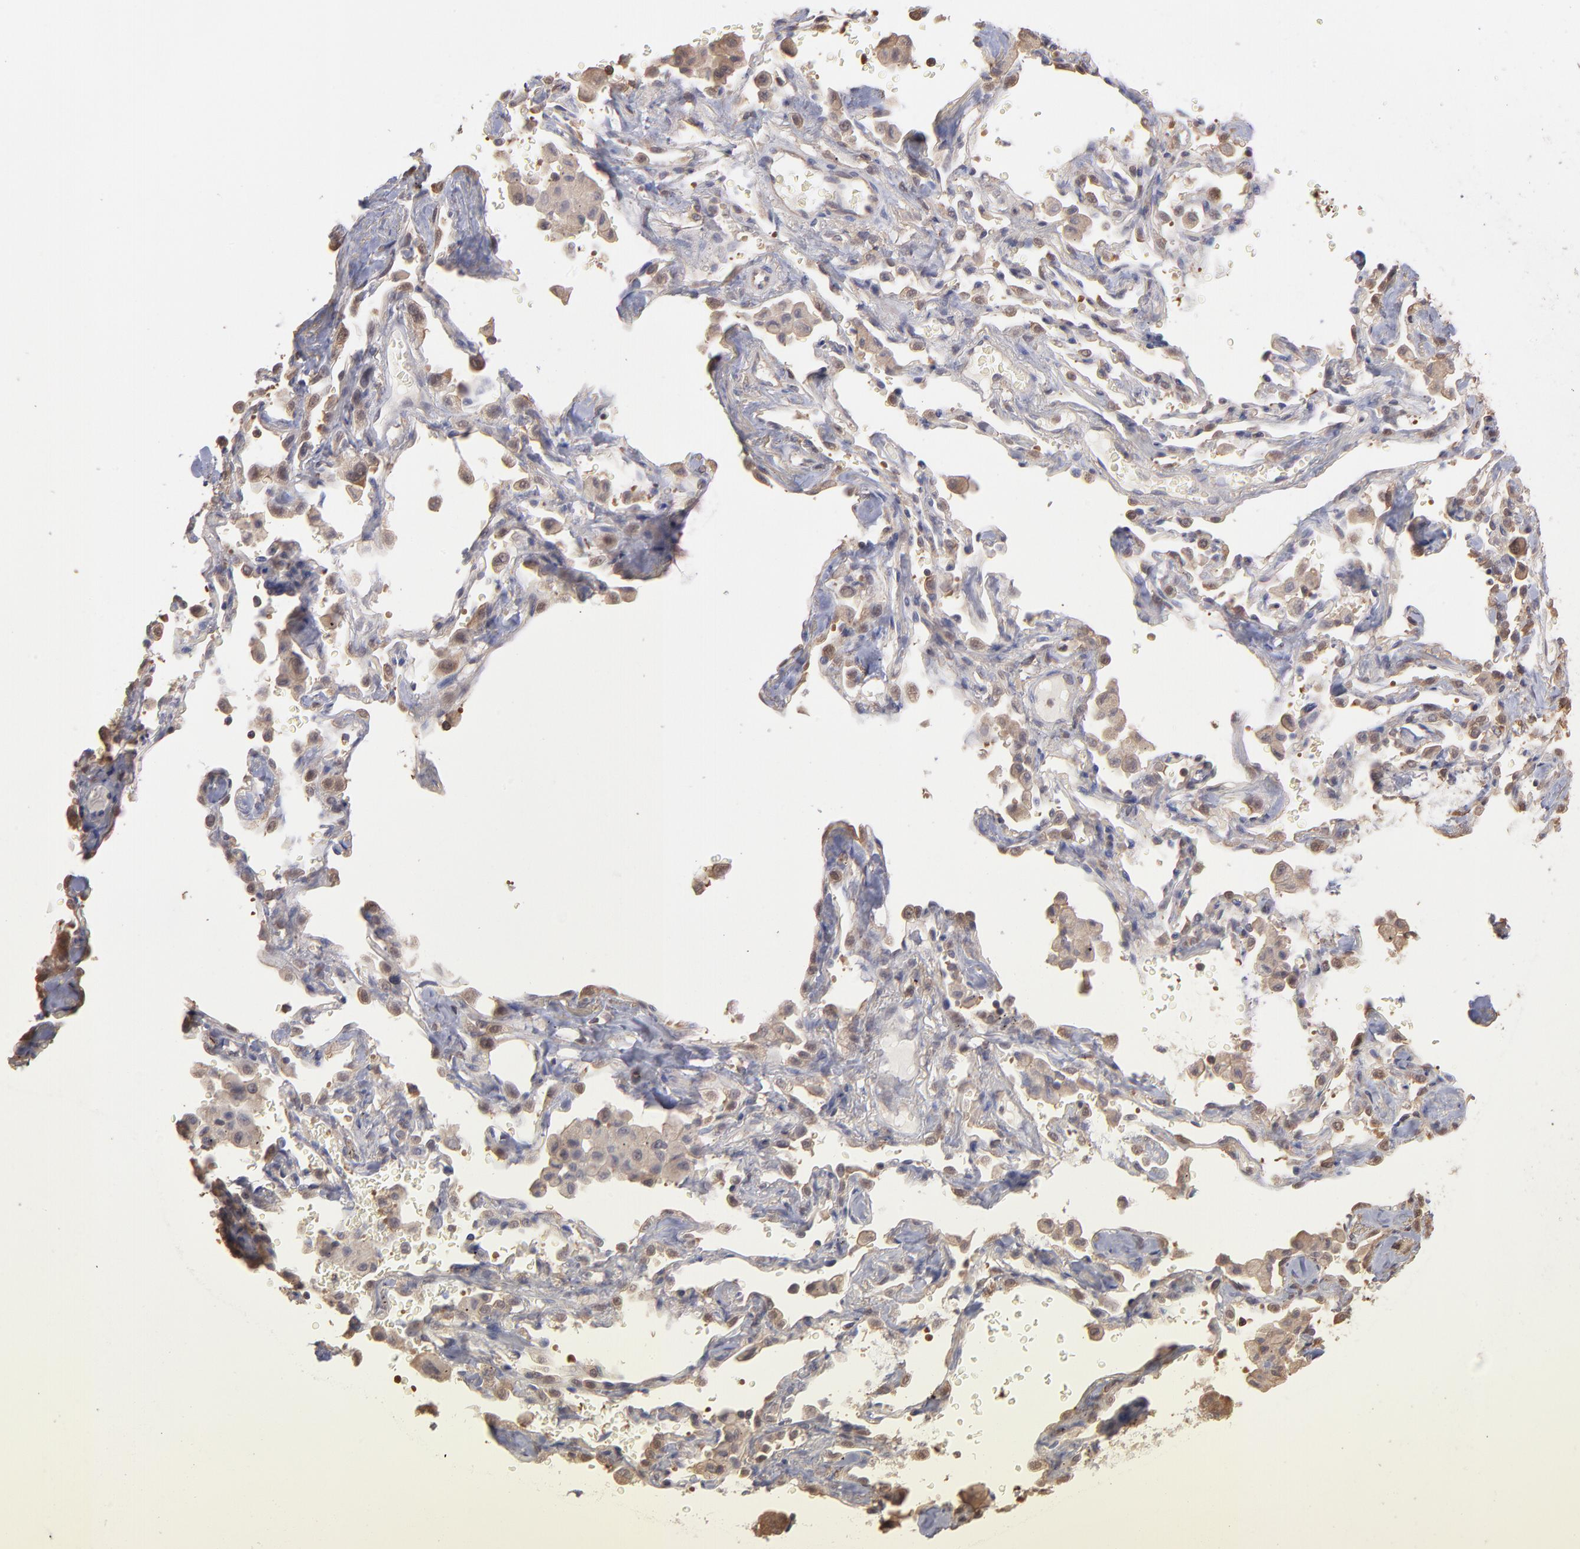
{"staining": {"intensity": "moderate", "quantity": ">75%", "location": "cytoplasmic/membranous"}, "tissue": "lung cancer", "cell_type": "Tumor cells", "image_type": "cancer", "snomed": [{"axis": "morphology", "description": "Adenocarcinoma, NOS"}, {"axis": "topography", "description": "Lung"}], "caption": "IHC of human lung cancer (adenocarcinoma) reveals medium levels of moderate cytoplasmic/membranous expression in approximately >75% of tumor cells.", "gene": "MAP2K2", "patient": {"sex": "female", "age": 64}}